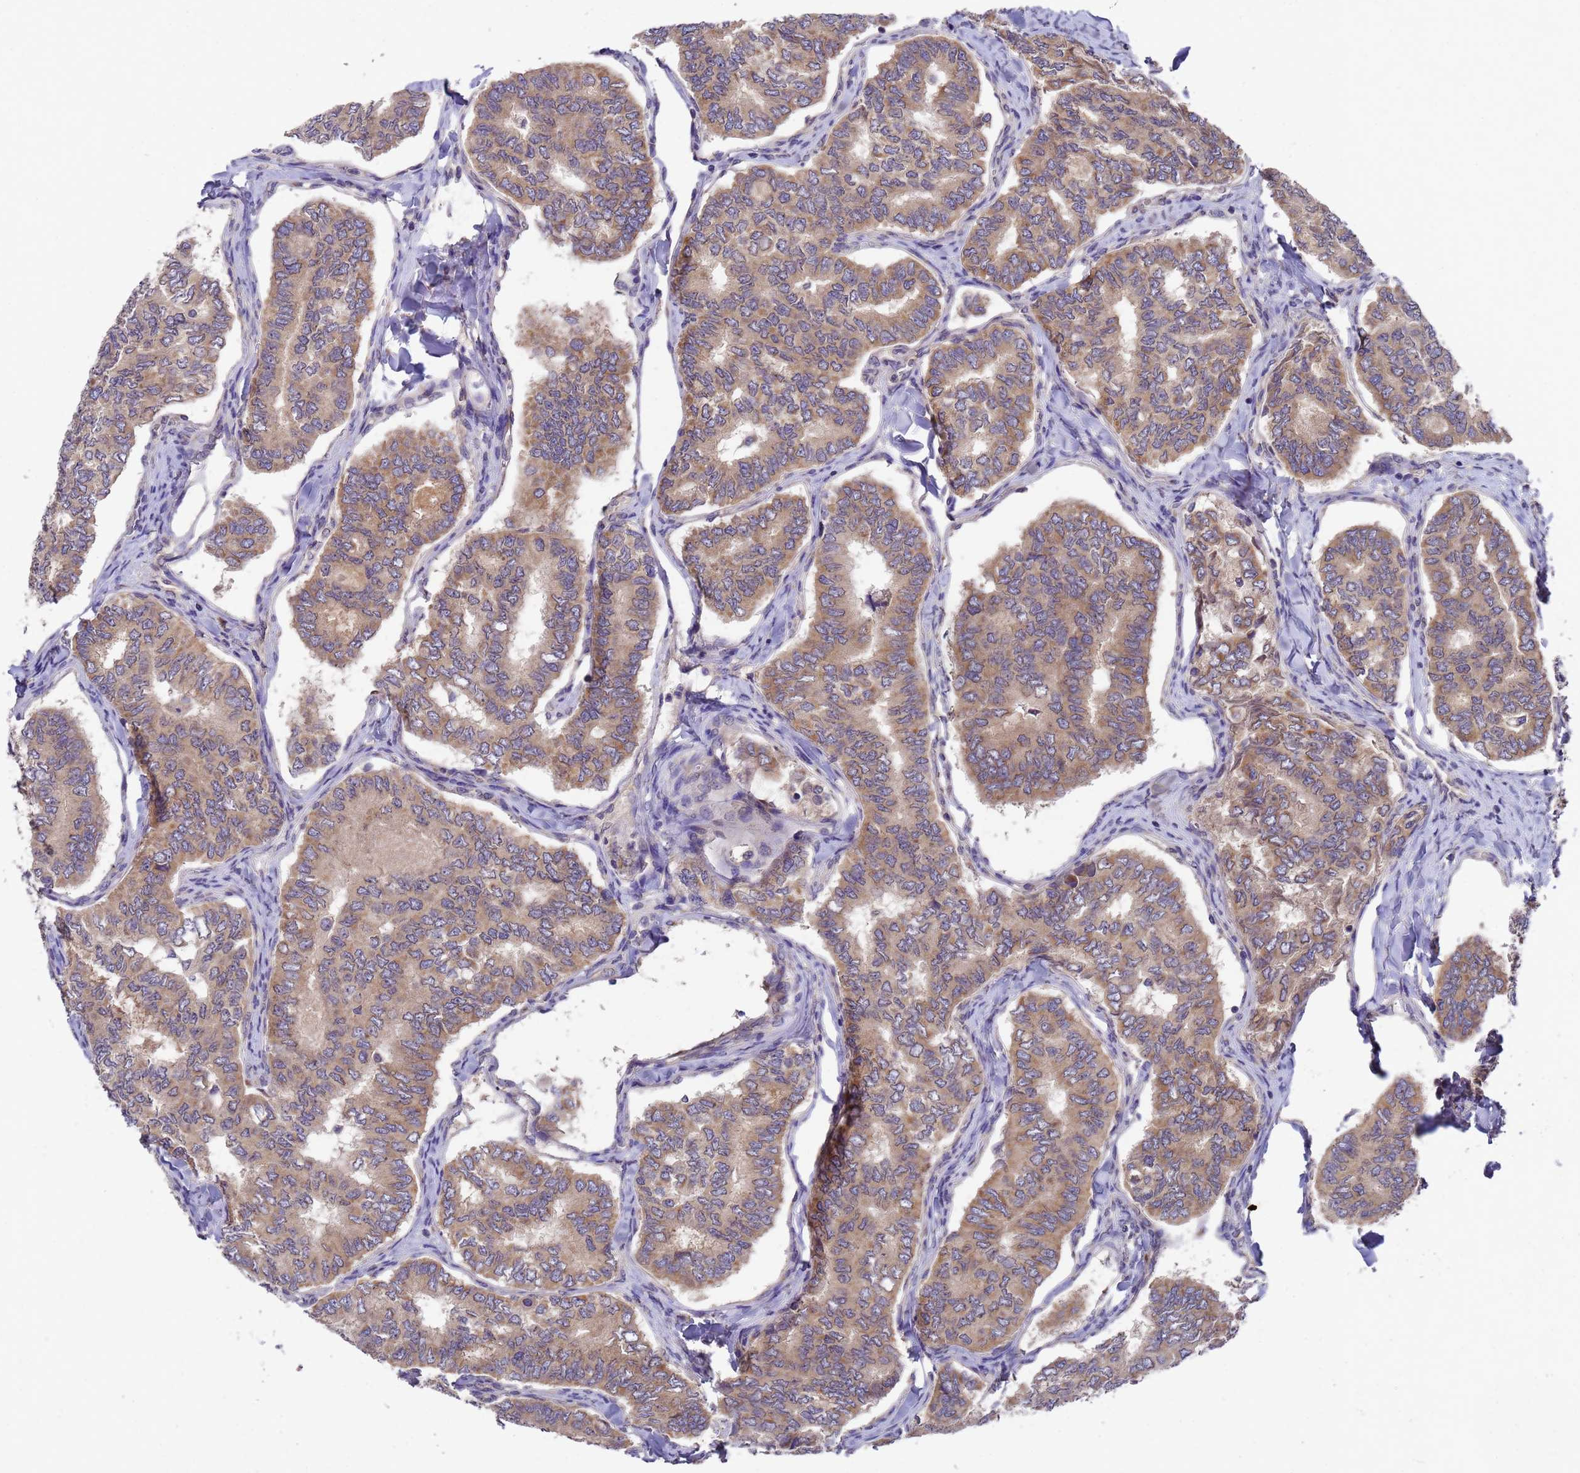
{"staining": {"intensity": "weak", "quantity": ">75%", "location": "cytoplasmic/membranous"}, "tissue": "thyroid cancer", "cell_type": "Tumor cells", "image_type": "cancer", "snomed": [{"axis": "morphology", "description": "Papillary adenocarcinoma, NOS"}, {"axis": "topography", "description": "Thyroid gland"}], "caption": "An immunohistochemistry (IHC) micrograph of neoplastic tissue is shown. Protein staining in brown highlights weak cytoplasmic/membranous positivity in thyroid papillary adenocarcinoma within tumor cells. (Brightfield microscopy of DAB IHC at high magnification).", "gene": "DCAF12L2", "patient": {"sex": "female", "age": 35}}